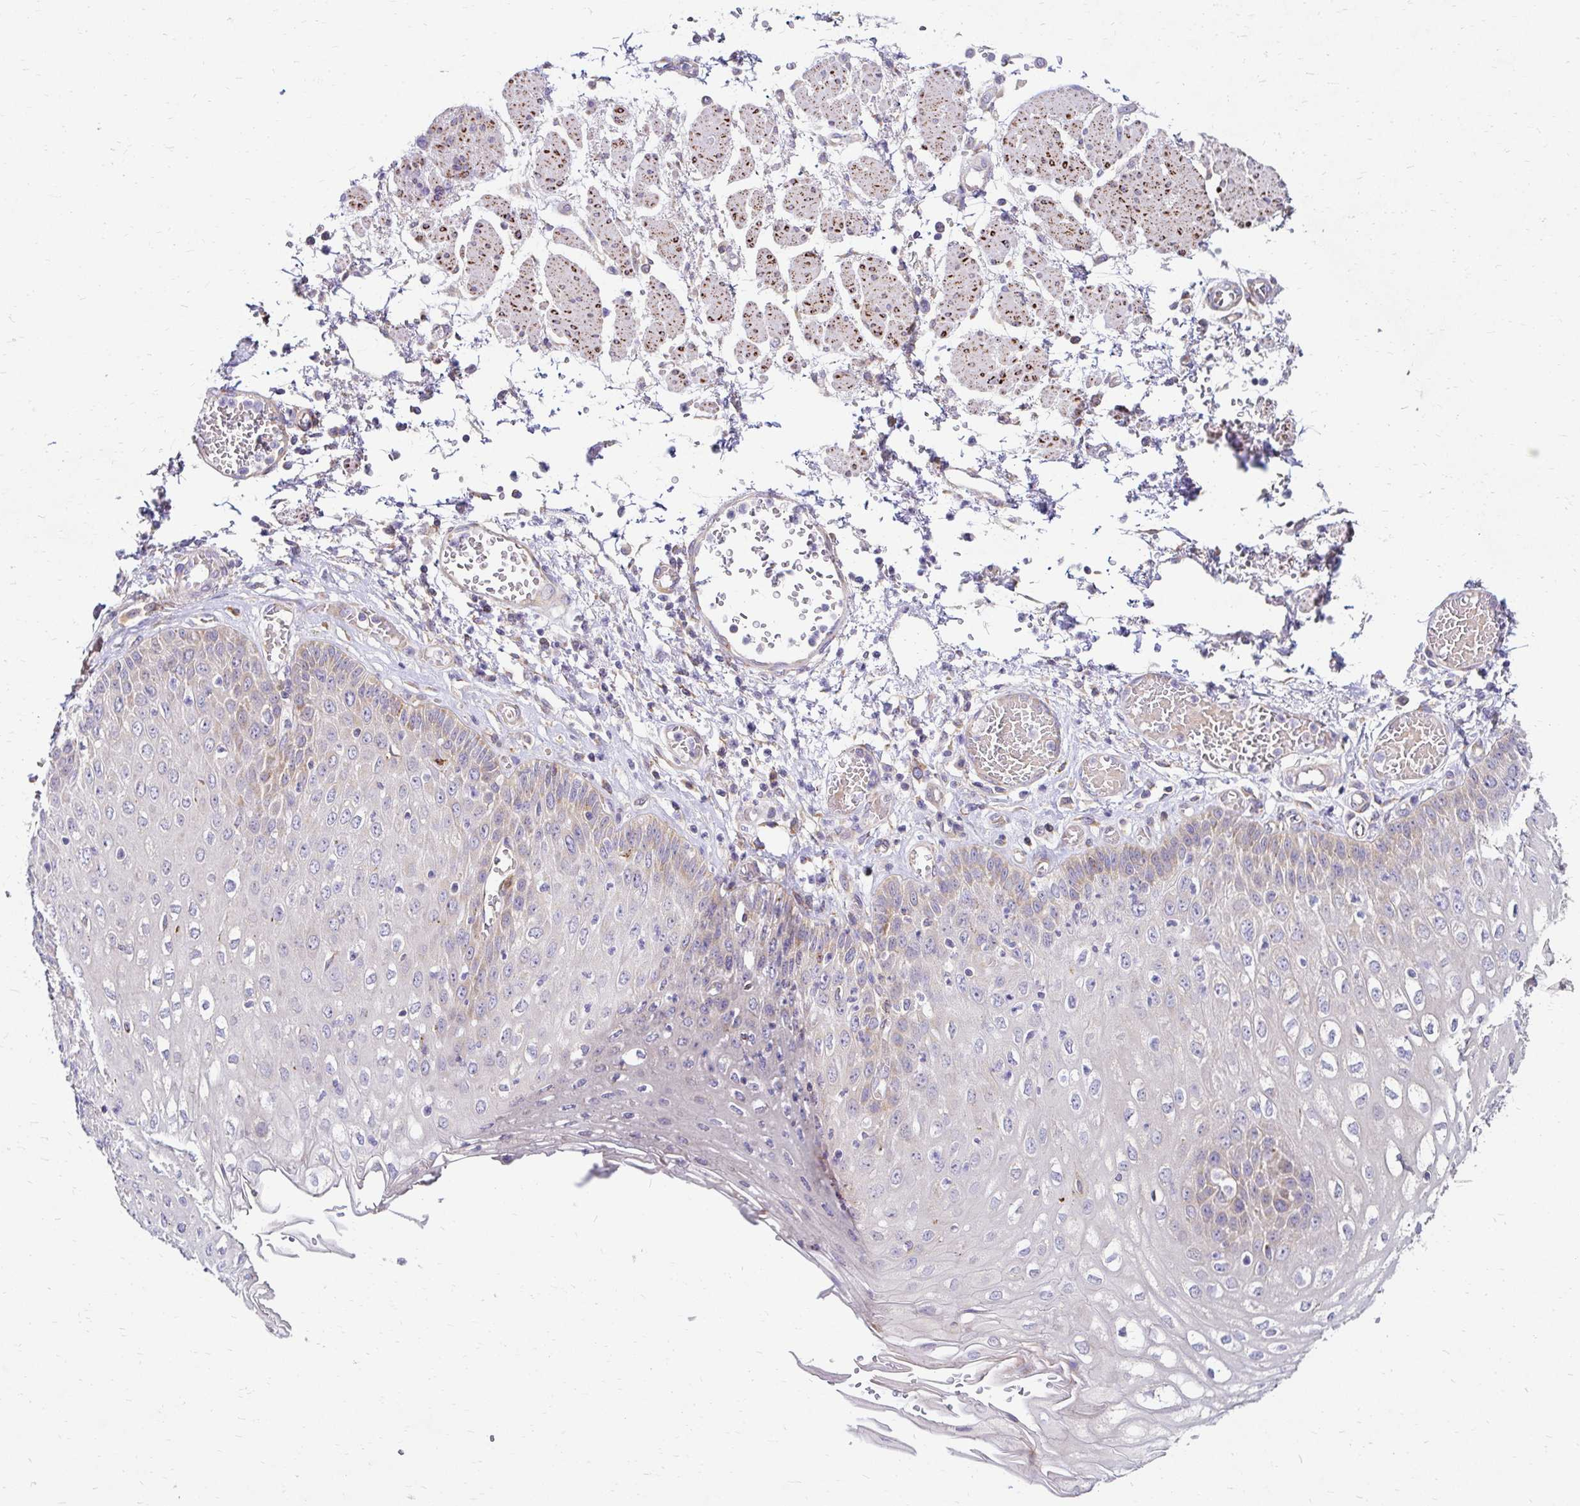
{"staining": {"intensity": "moderate", "quantity": "25%-75%", "location": "cytoplasmic/membranous"}, "tissue": "esophagus", "cell_type": "Squamous epithelial cells", "image_type": "normal", "snomed": [{"axis": "morphology", "description": "Normal tissue, NOS"}, {"axis": "morphology", "description": "Adenocarcinoma, NOS"}, {"axis": "topography", "description": "Esophagus"}], "caption": "Immunohistochemistry (IHC) (DAB) staining of normal esophagus reveals moderate cytoplasmic/membranous protein positivity in approximately 25%-75% of squamous epithelial cells. The staining was performed using DAB (3,3'-diaminobenzidine) to visualize the protein expression in brown, while the nuclei were stained in blue with hematoxylin (Magnification: 20x).", "gene": "IDUA", "patient": {"sex": "male", "age": 81}}